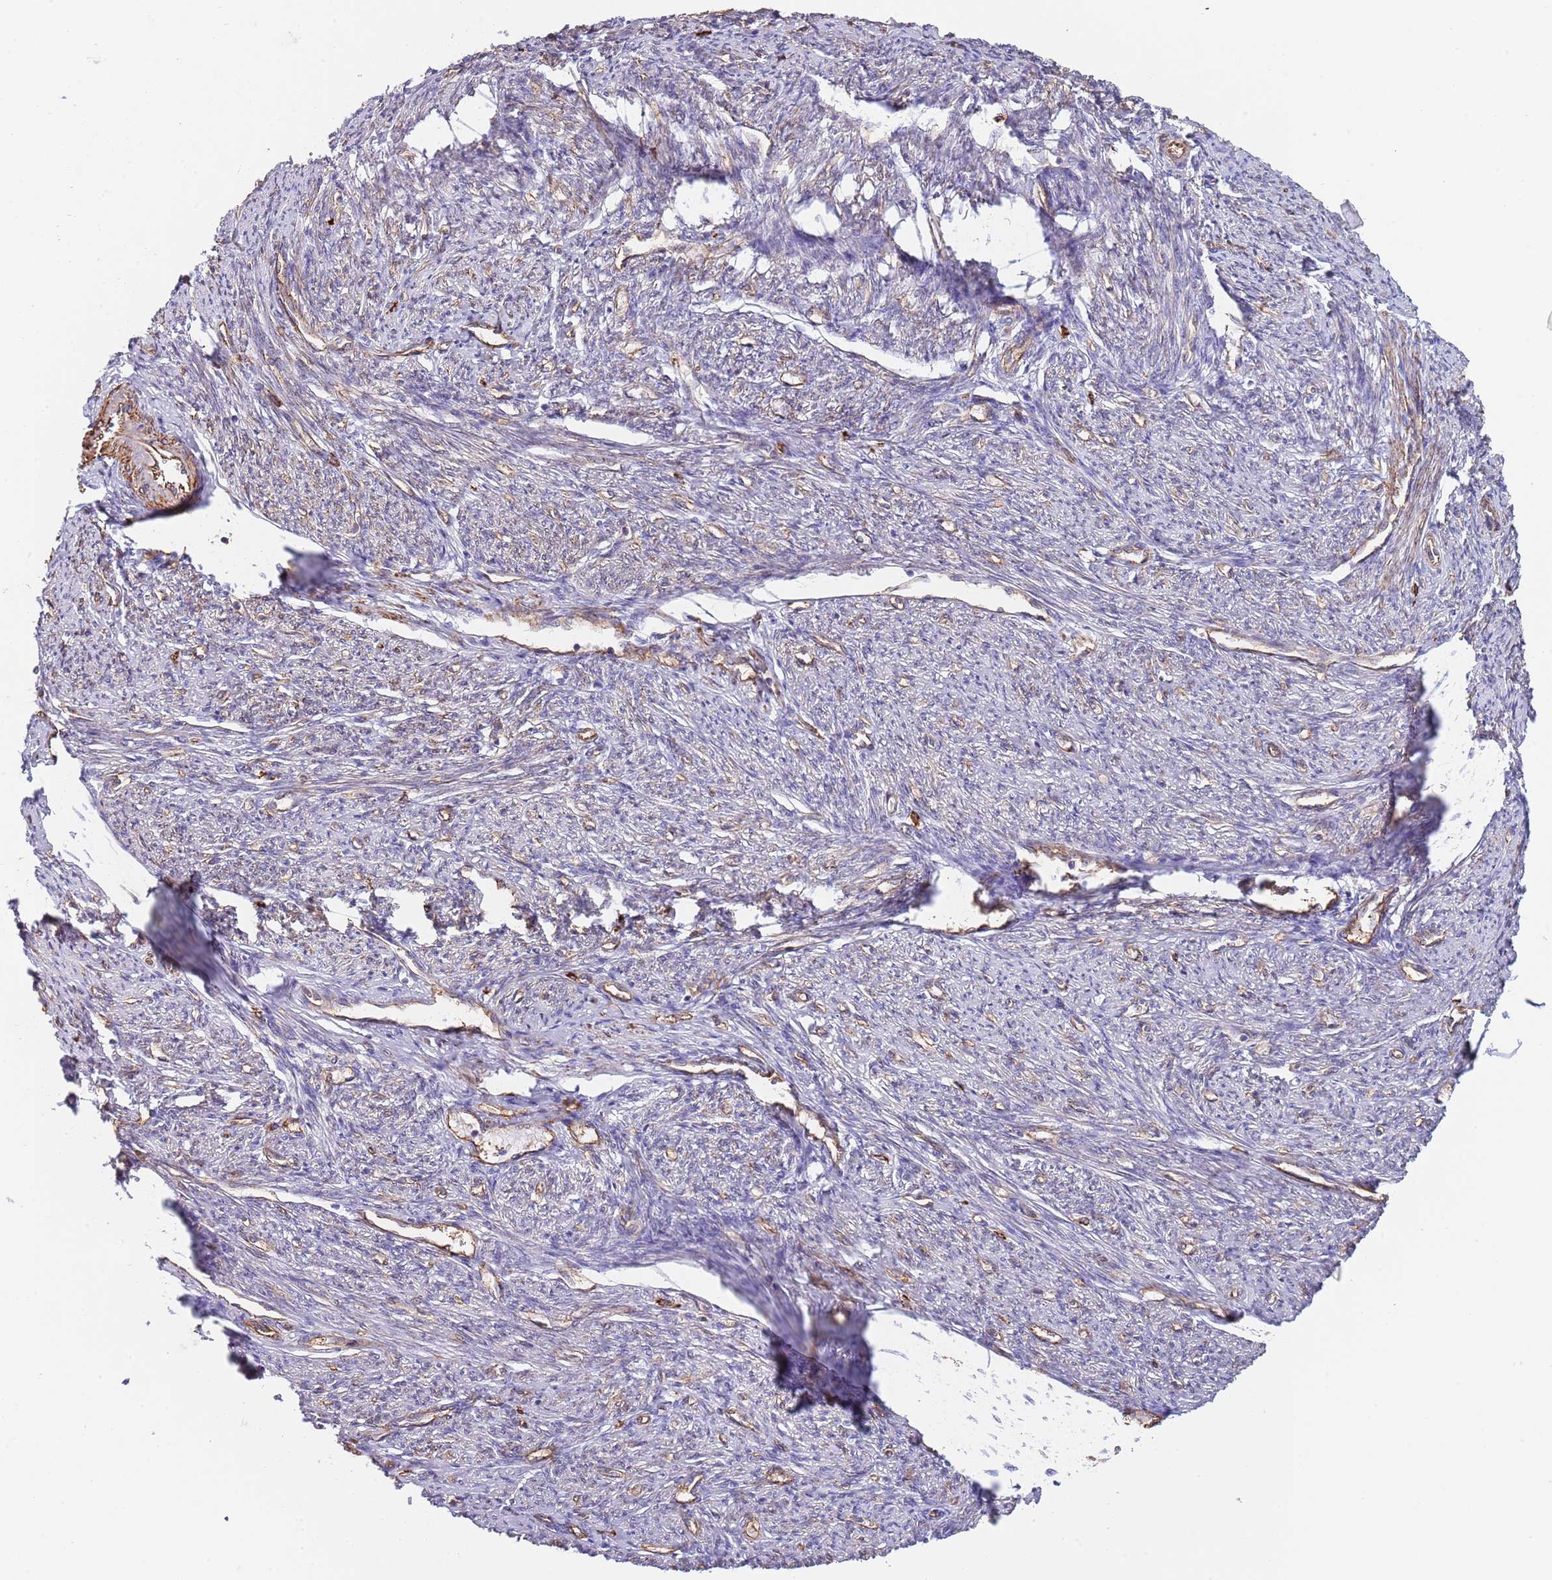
{"staining": {"intensity": "strong", "quantity": "25%-75%", "location": "cytoplasmic/membranous"}, "tissue": "smooth muscle", "cell_type": "Smooth muscle cells", "image_type": "normal", "snomed": [{"axis": "morphology", "description": "Normal tissue, NOS"}, {"axis": "topography", "description": "Smooth muscle"}, {"axis": "topography", "description": "Uterus"}], "caption": "This image displays normal smooth muscle stained with immunohistochemistry to label a protein in brown. The cytoplasmic/membranous of smooth muscle cells show strong positivity for the protein. Nuclei are counter-stained blue.", "gene": "BPNT1", "patient": {"sex": "female", "age": 59}}